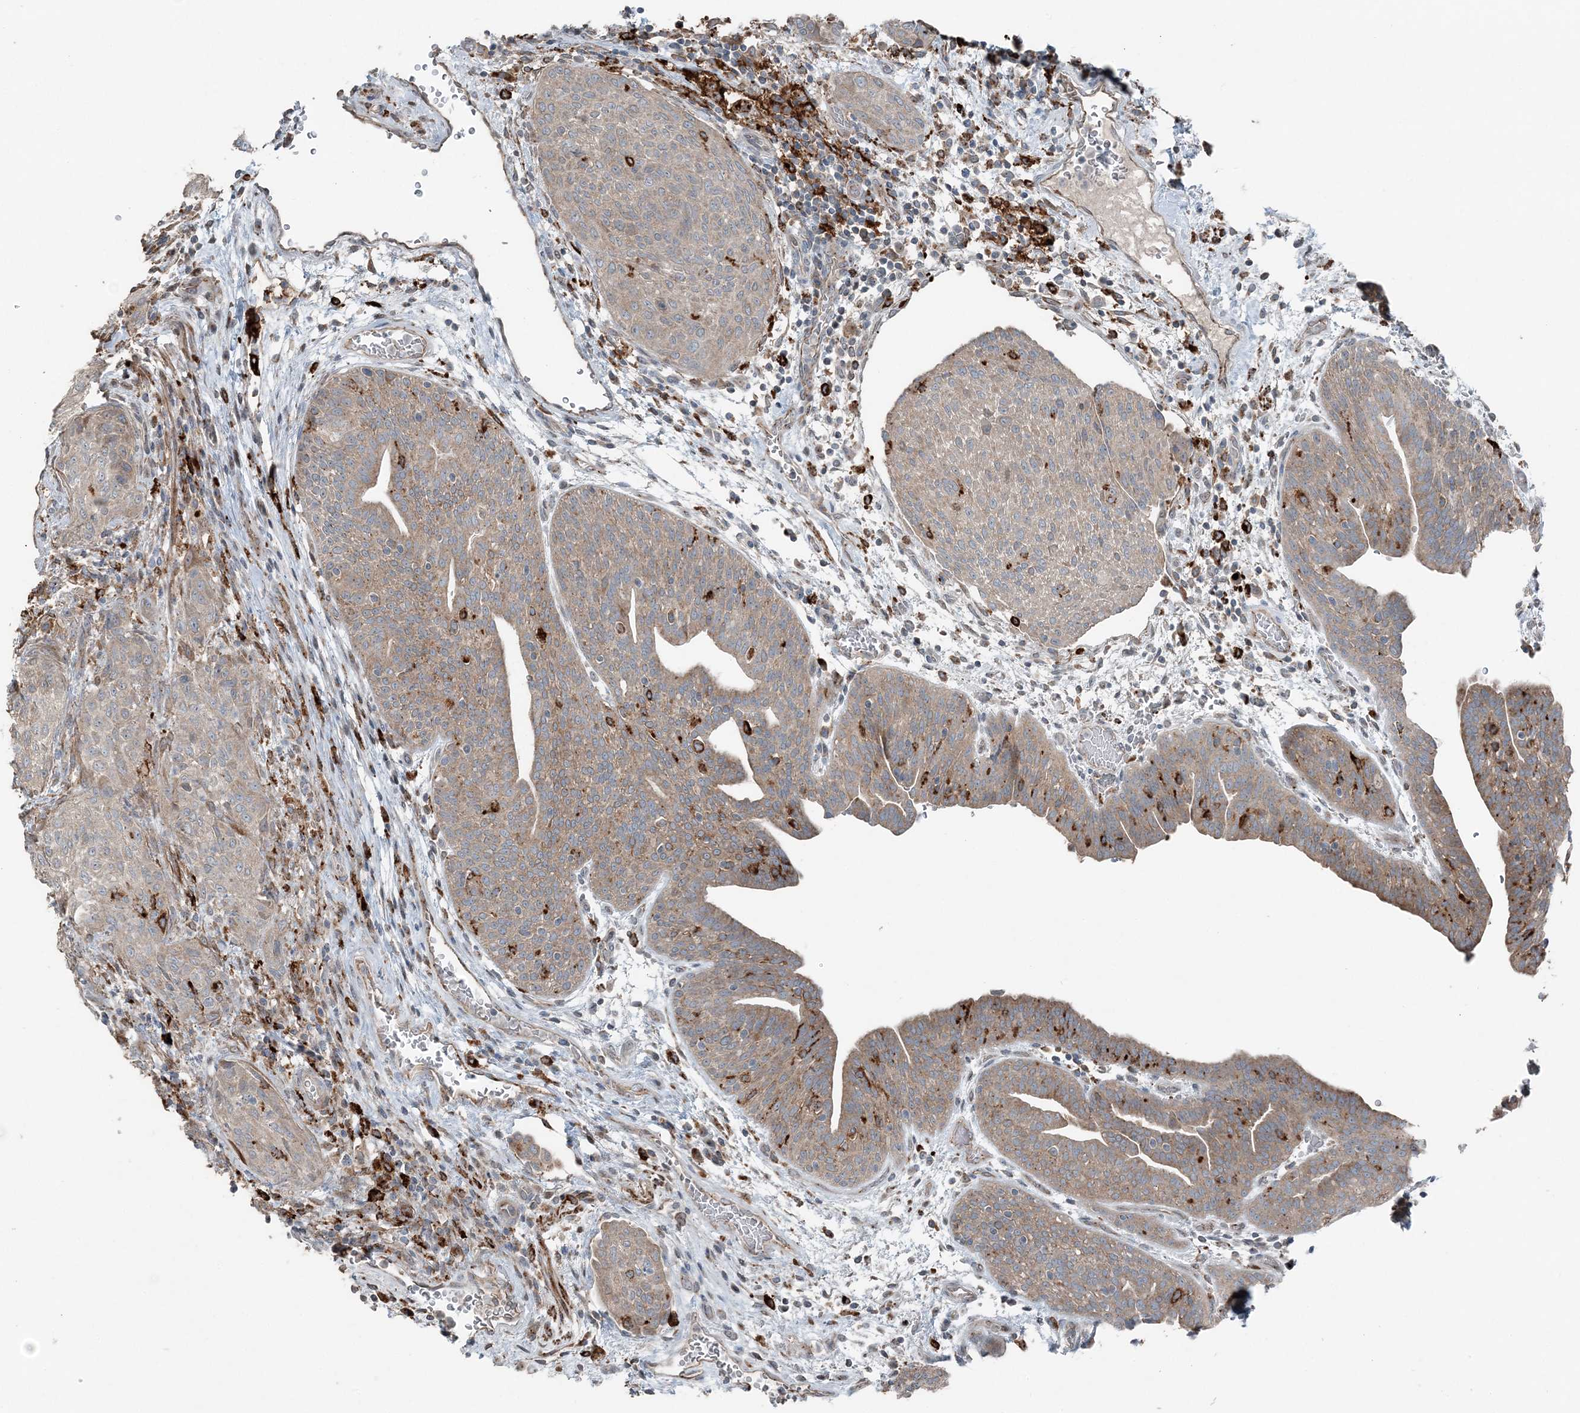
{"staining": {"intensity": "weak", "quantity": "25%-75%", "location": "cytoplasmic/membranous"}, "tissue": "urothelial cancer", "cell_type": "Tumor cells", "image_type": "cancer", "snomed": [{"axis": "morphology", "description": "Urothelial carcinoma, High grade"}, {"axis": "topography", "description": "Urinary bladder"}], "caption": "Protein analysis of urothelial cancer tissue shows weak cytoplasmic/membranous staining in about 25%-75% of tumor cells.", "gene": "KY", "patient": {"sex": "male", "age": 35}}